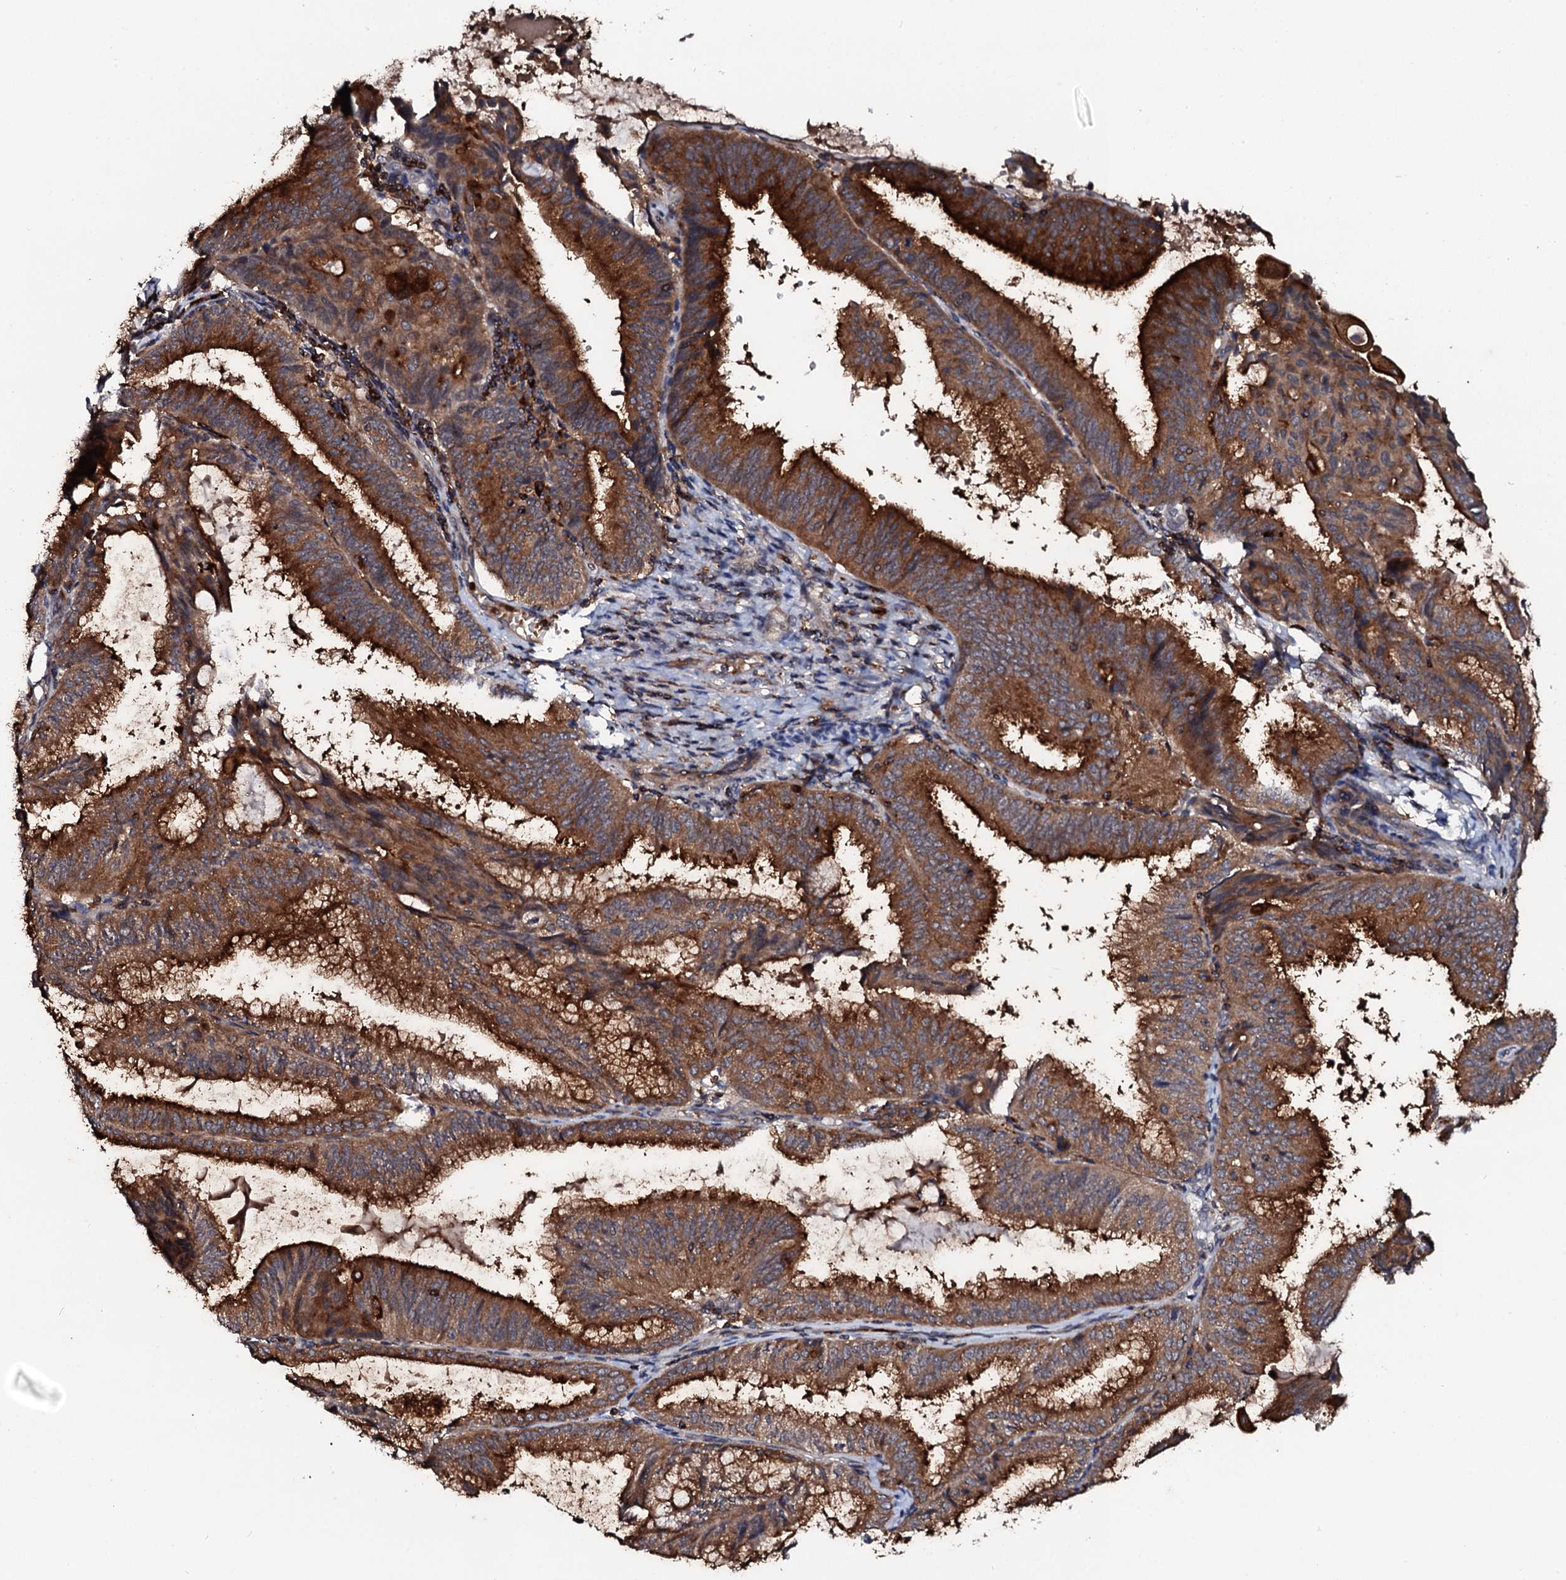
{"staining": {"intensity": "strong", "quantity": ">75%", "location": "cytoplasmic/membranous"}, "tissue": "endometrial cancer", "cell_type": "Tumor cells", "image_type": "cancer", "snomed": [{"axis": "morphology", "description": "Adenocarcinoma, NOS"}, {"axis": "topography", "description": "Endometrium"}], "caption": "Immunohistochemistry (DAB (3,3'-diaminobenzidine)) staining of endometrial adenocarcinoma demonstrates strong cytoplasmic/membranous protein expression in about >75% of tumor cells. (brown staining indicates protein expression, while blue staining denotes nuclei).", "gene": "VAMP8", "patient": {"sex": "female", "age": 49}}